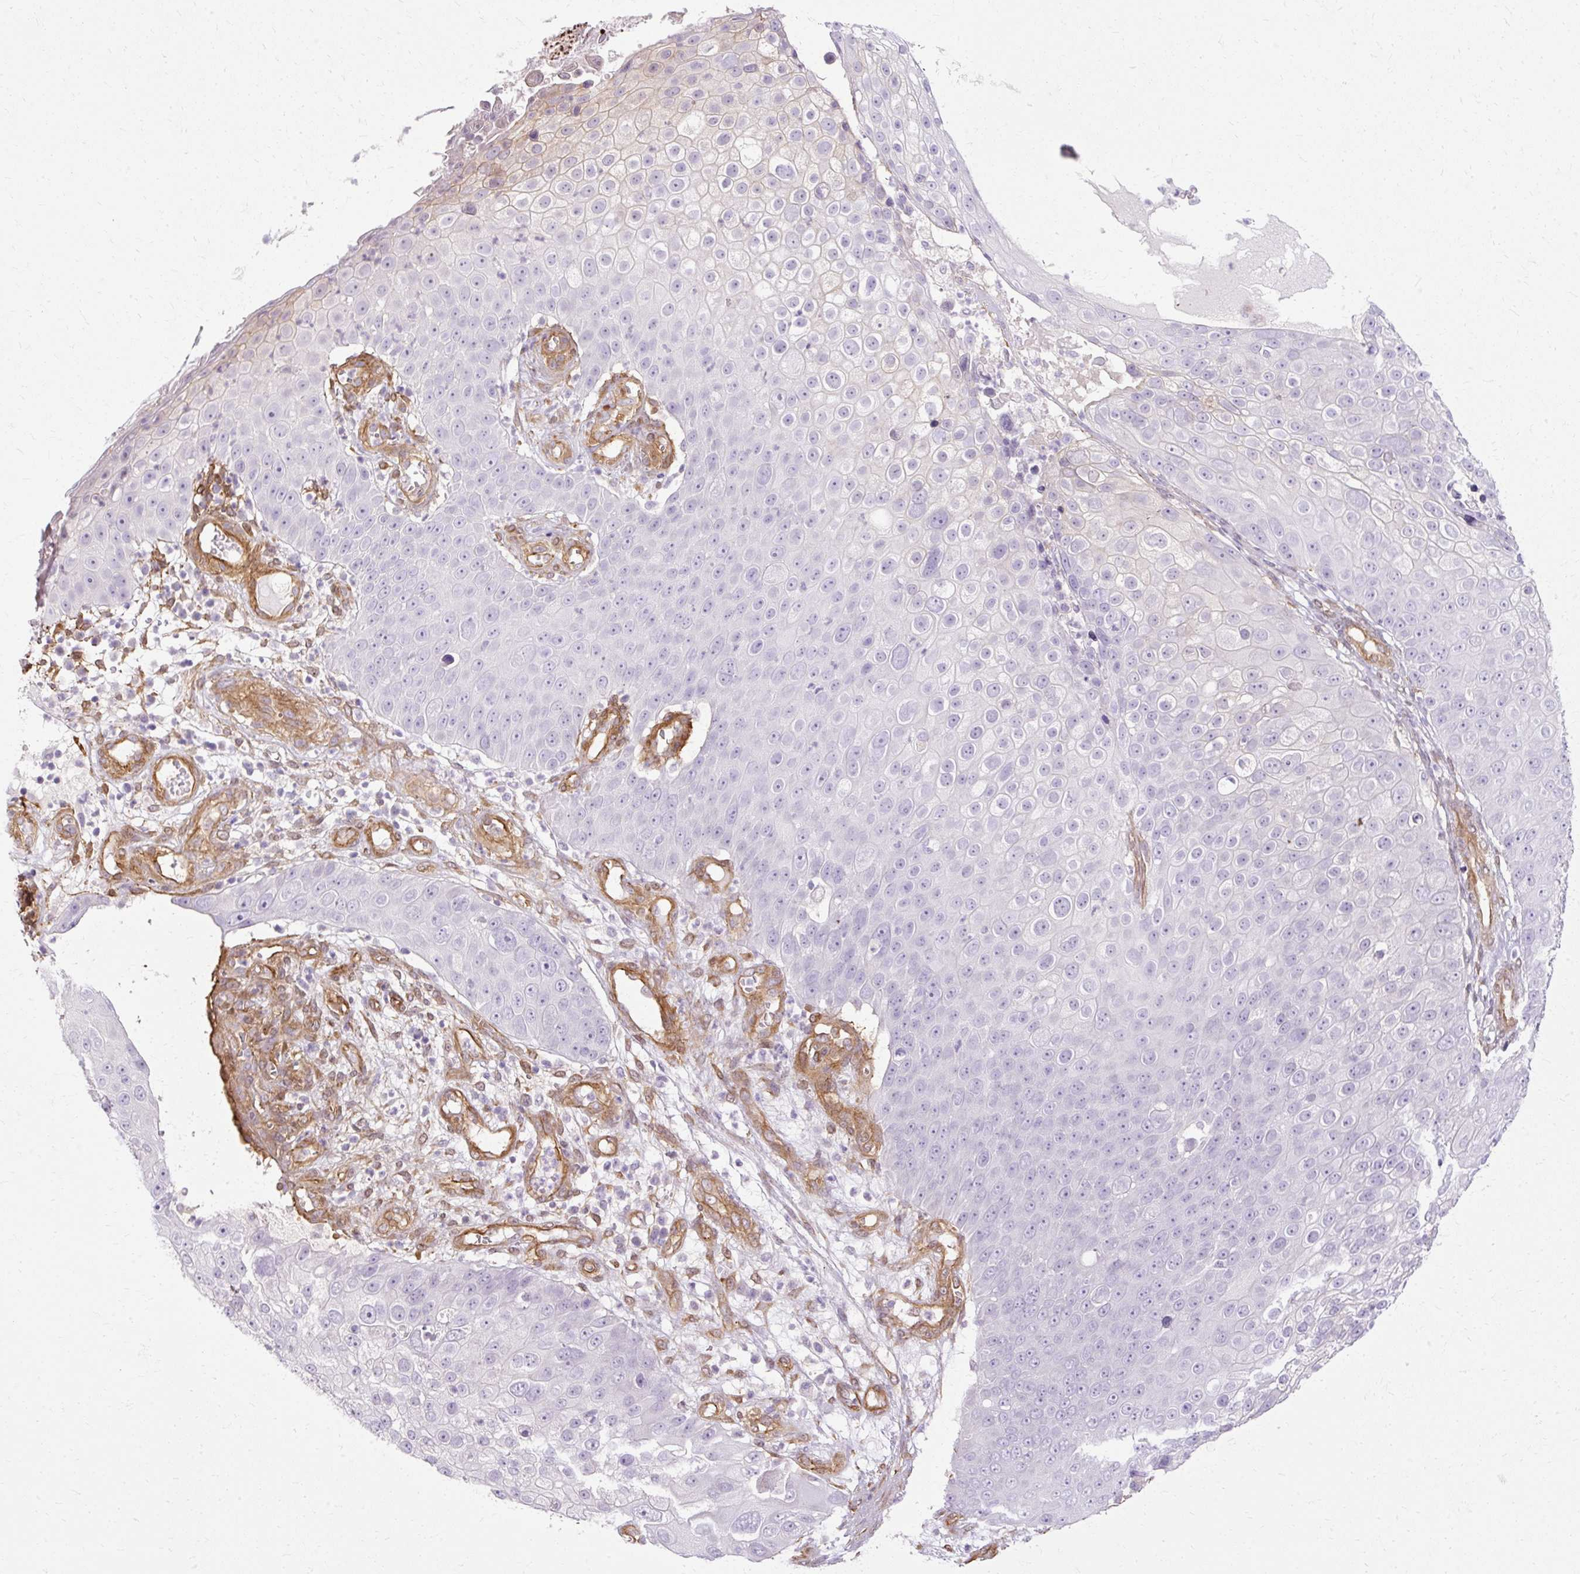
{"staining": {"intensity": "negative", "quantity": "none", "location": "none"}, "tissue": "skin cancer", "cell_type": "Tumor cells", "image_type": "cancer", "snomed": [{"axis": "morphology", "description": "Squamous cell carcinoma, NOS"}, {"axis": "topography", "description": "Skin"}], "caption": "This image is of skin squamous cell carcinoma stained with immunohistochemistry (IHC) to label a protein in brown with the nuclei are counter-stained blue. There is no expression in tumor cells.", "gene": "CNN3", "patient": {"sex": "male", "age": 71}}